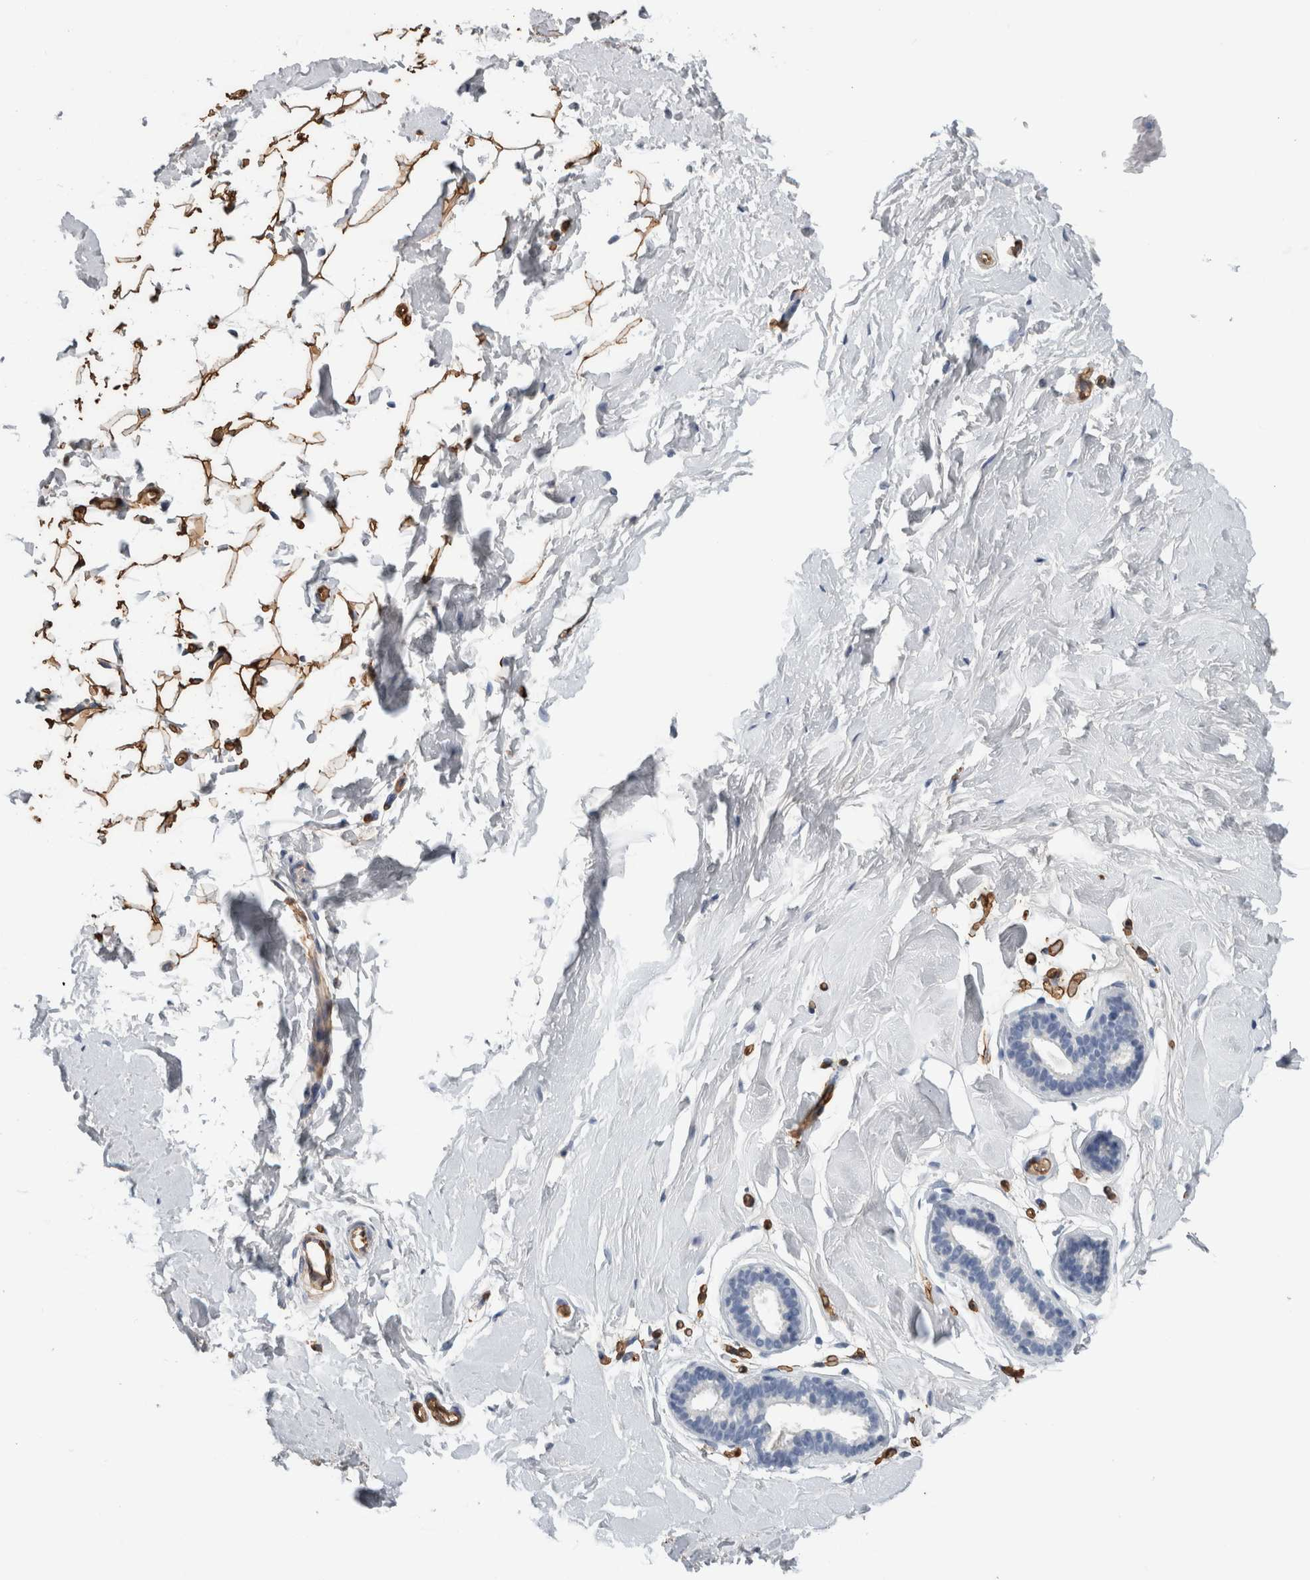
{"staining": {"intensity": "moderate", "quantity": ">75%", "location": "cytoplasmic/membranous"}, "tissue": "breast", "cell_type": "Adipocytes", "image_type": "normal", "snomed": [{"axis": "morphology", "description": "Normal tissue, NOS"}, {"axis": "topography", "description": "Breast"}], "caption": "Protein analysis of normal breast displays moderate cytoplasmic/membranous staining in about >75% of adipocytes.", "gene": "FABP4", "patient": {"sex": "female", "age": 23}}